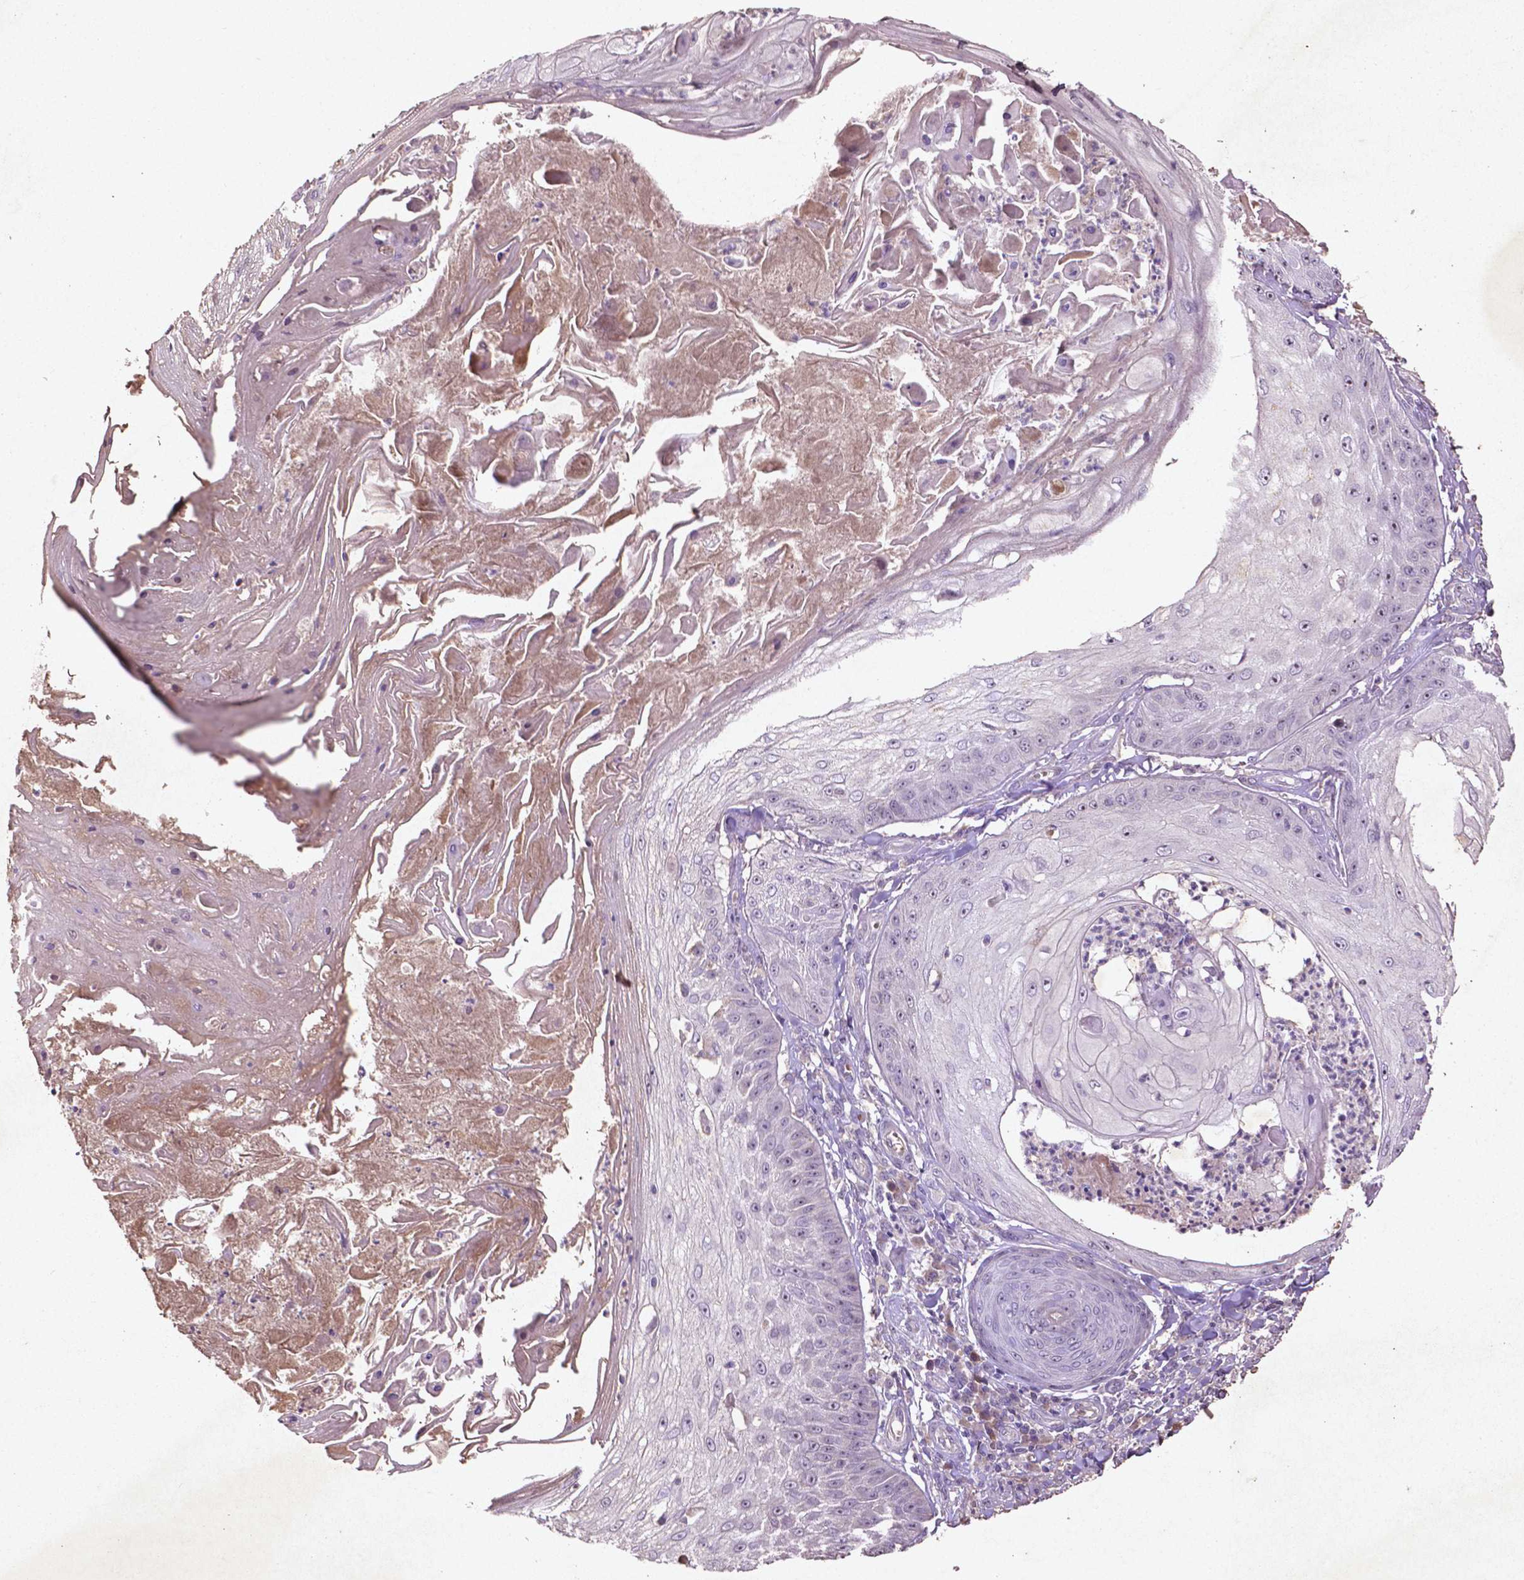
{"staining": {"intensity": "negative", "quantity": "none", "location": "none"}, "tissue": "skin cancer", "cell_type": "Tumor cells", "image_type": "cancer", "snomed": [{"axis": "morphology", "description": "Squamous cell carcinoma, NOS"}, {"axis": "topography", "description": "Skin"}], "caption": "Skin cancer (squamous cell carcinoma) was stained to show a protein in brown. There is no significant expression in tumor cells.", "gene": "COQ2", "patient": {"sex": "male", "age": 70}}